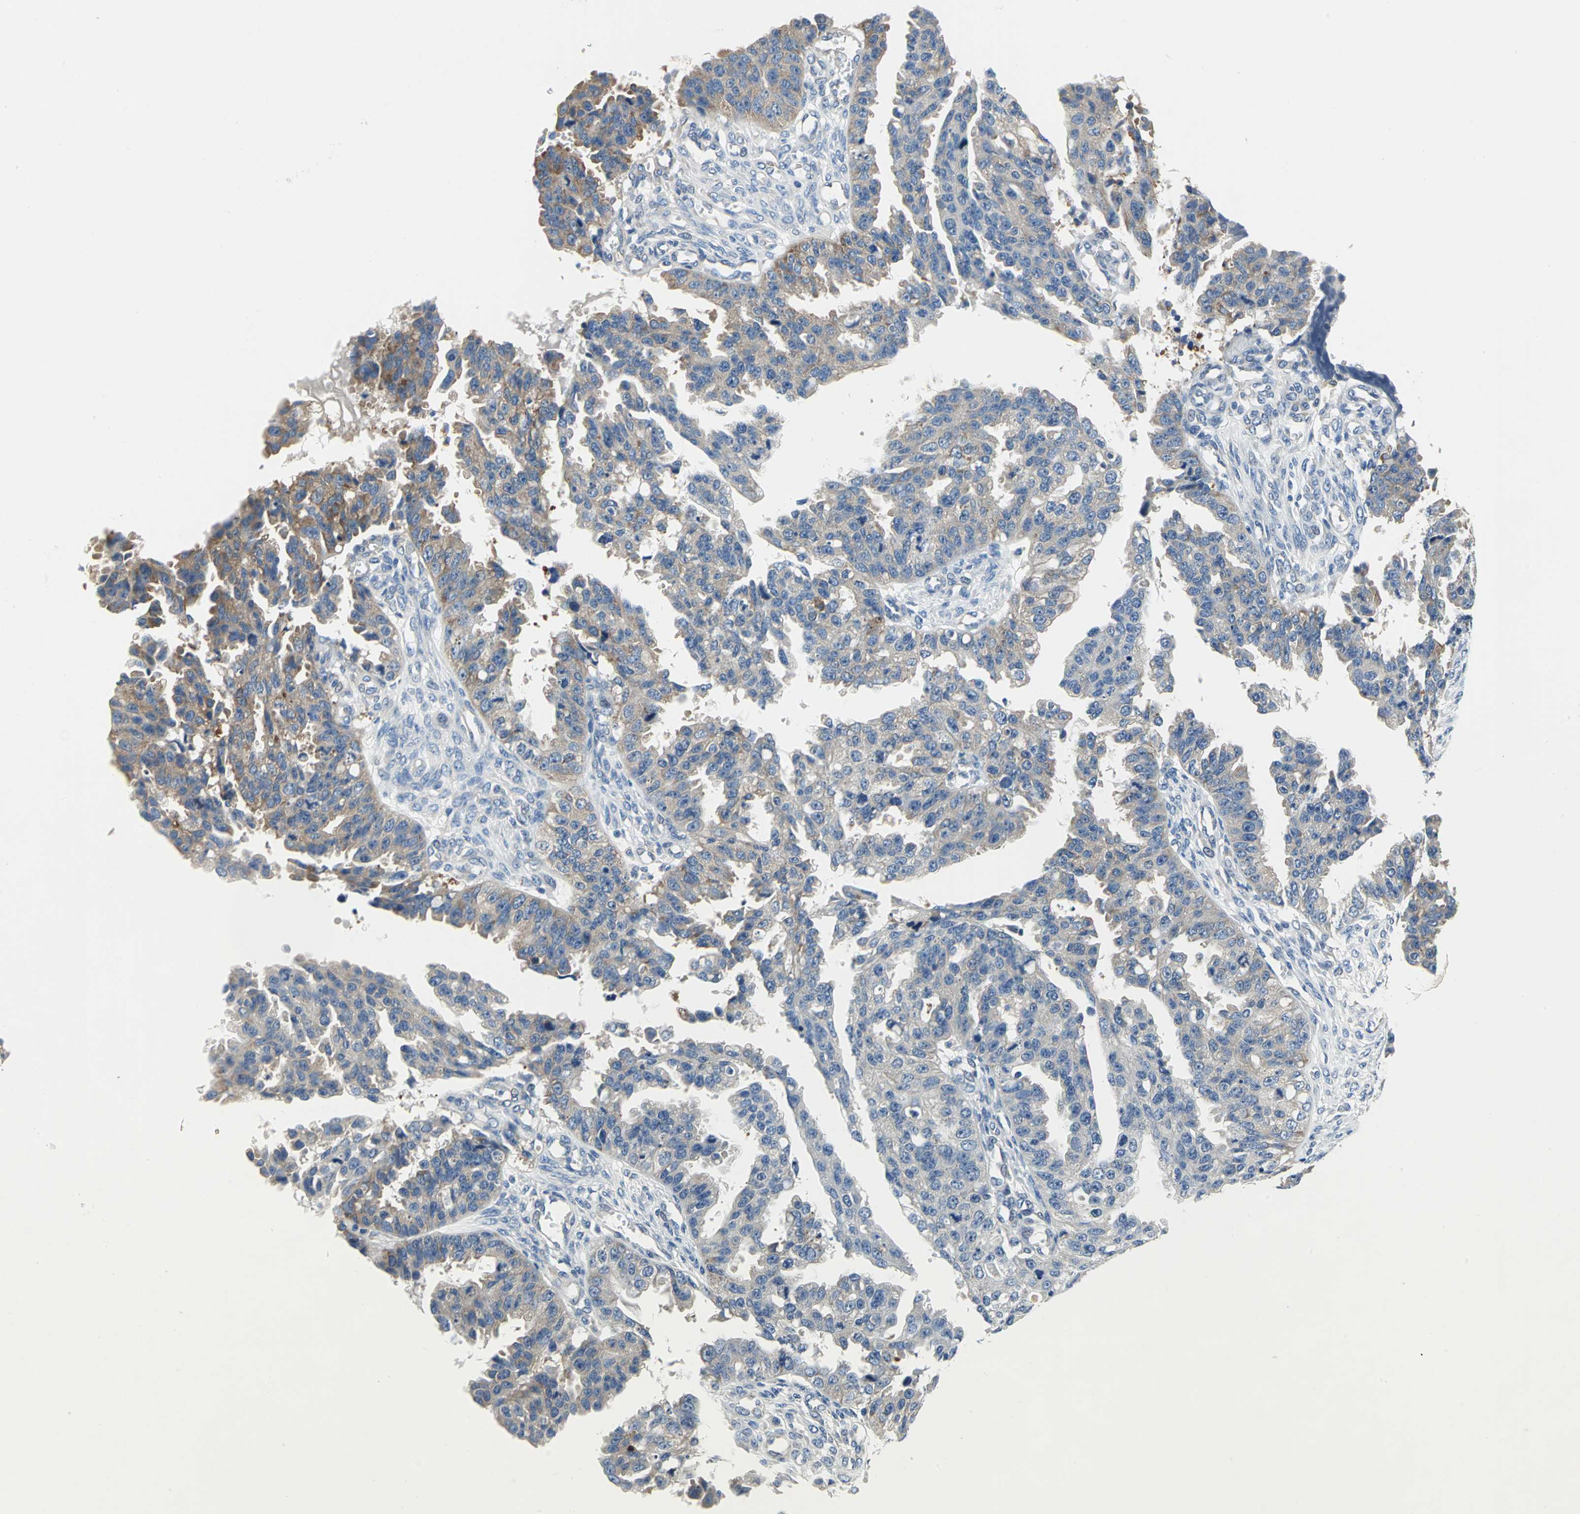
{"staining": {"intensity": "strong", "quantity": ">75%", "location": "cytoplasmic/membranous"}, "tissue": "ovarian cancer", "cell_type": "Tumor cells", "image_type": "cancer", "snomed": [{"axis": "morphology", "description": "Carcinoma, NOS"}, {"axis": "topography", "description": "Soft tissue"}, {"axis": "topography", "description": "Ovary"}], "caption": "High-magnification brightfield microscopy of ovarian cancer stained with DAB (3,3'-diaminobenzidine) (brown) and counterstained with hematoxylin (blue). tumor cells exhibit strong cytoplasmic/membranous staining is present in about>75% of cells. The staining was performed using DAB to visualize the protein expression in brown, while the nuclei were stained in blue with hematoxylin (Magnification: 20x).", "gene": "TRIM25", "patient": {"sex": "female", "age": 54}}